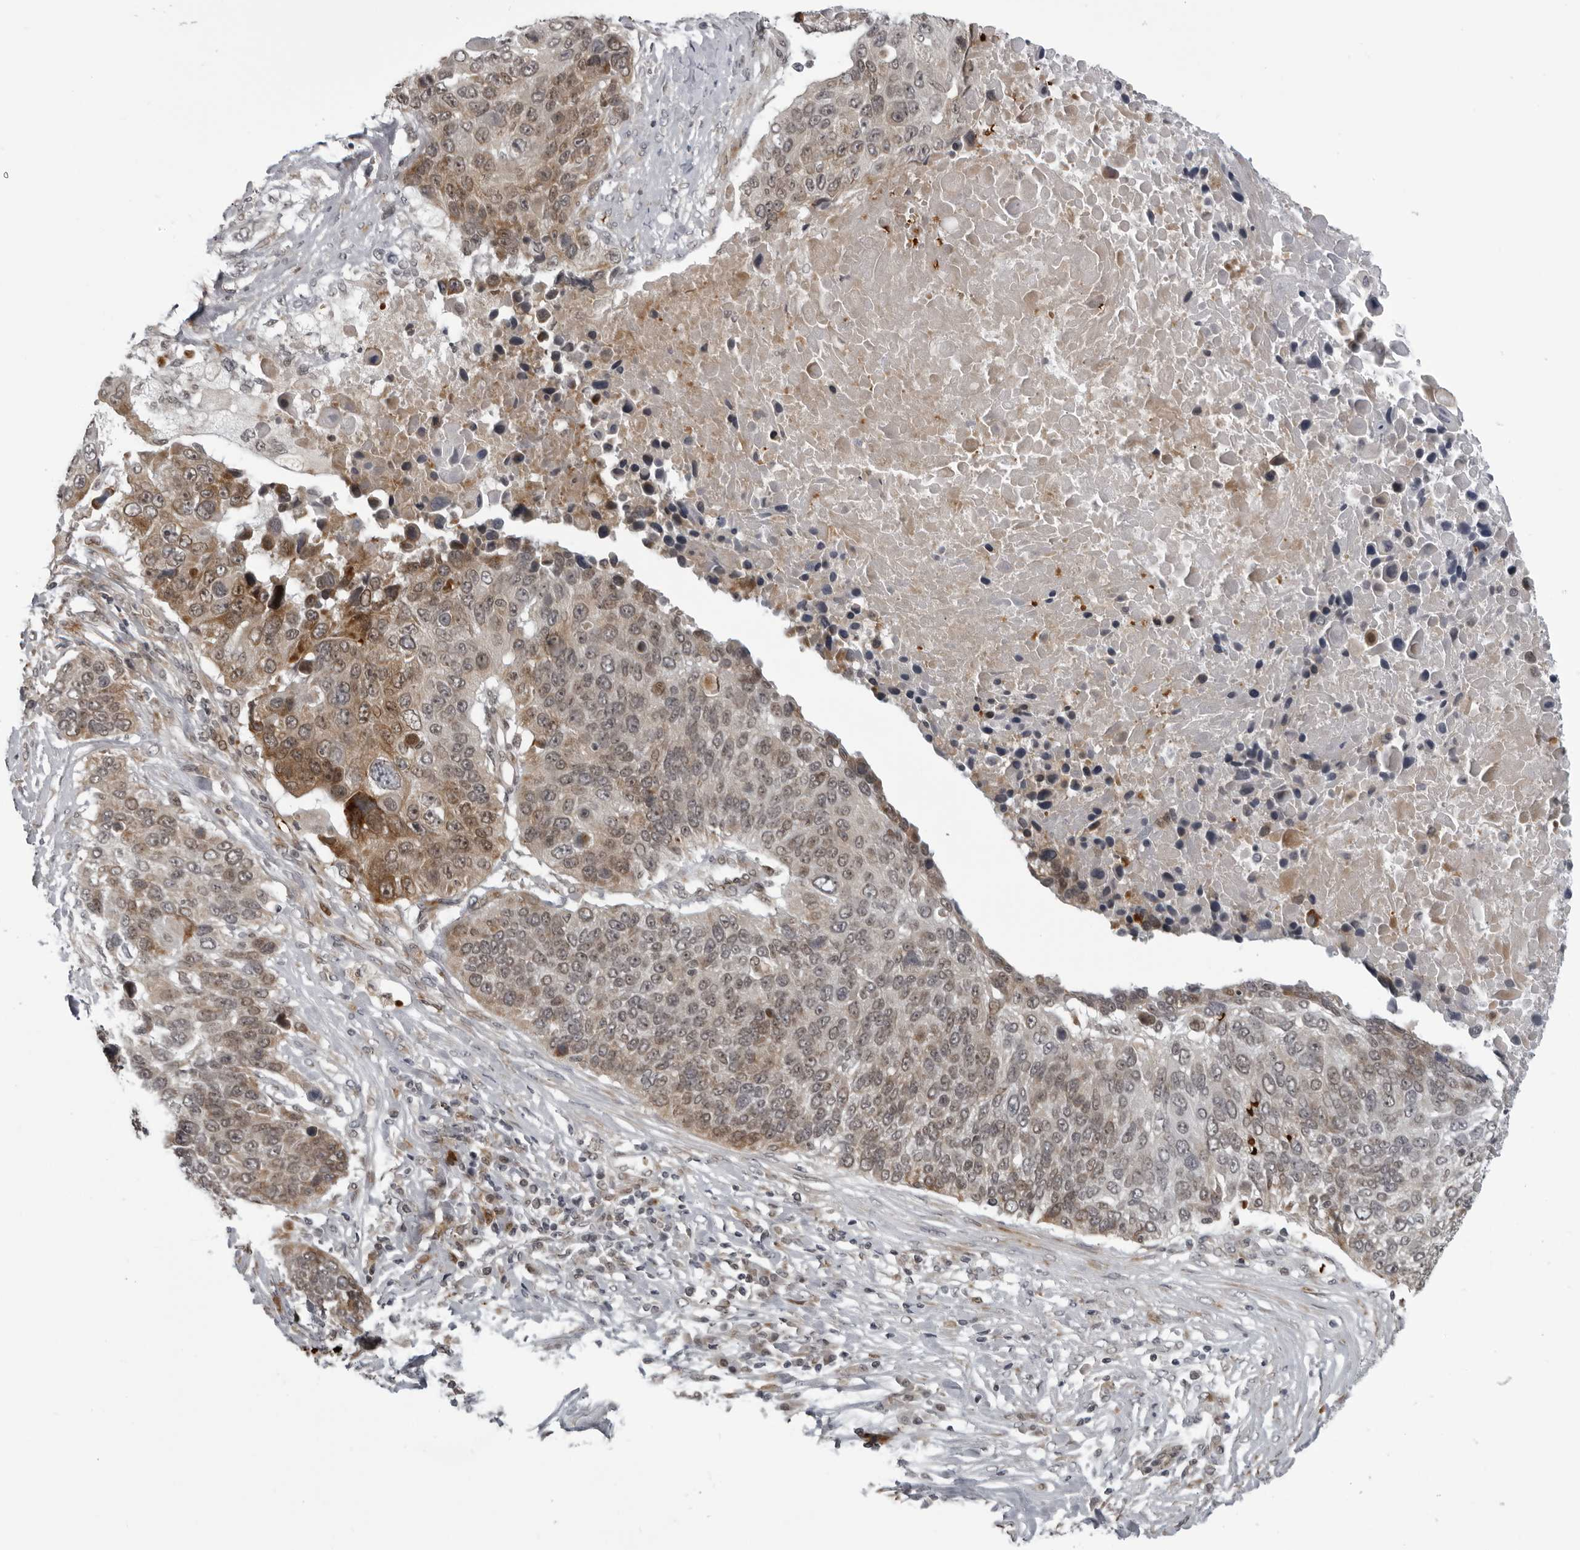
{"staining": {"intensity": "moderate", "quantity": "25%-75%", "location": "cytoplasmic/membranous"}, "tissue": "lung cancer", "cell_type": "Tumor cells", "image_type": "cancer", "snomed": [{"axis": "morphology", "description": "Squamous cell carcinoma, NOS"}, {"axis": "topography", "description": "Lung"}], "caption": "Moderate cytoplasmic/membranous protein staining is identified in approximately 25%-75% of tumor cells in lung cancer. (DAB (3,3'-diaminobenzidine) IHC, brown staining for protein, blue staining for nuclei).", "gene": "THOP1", "patient": {"sex": "male", "age": 66}}